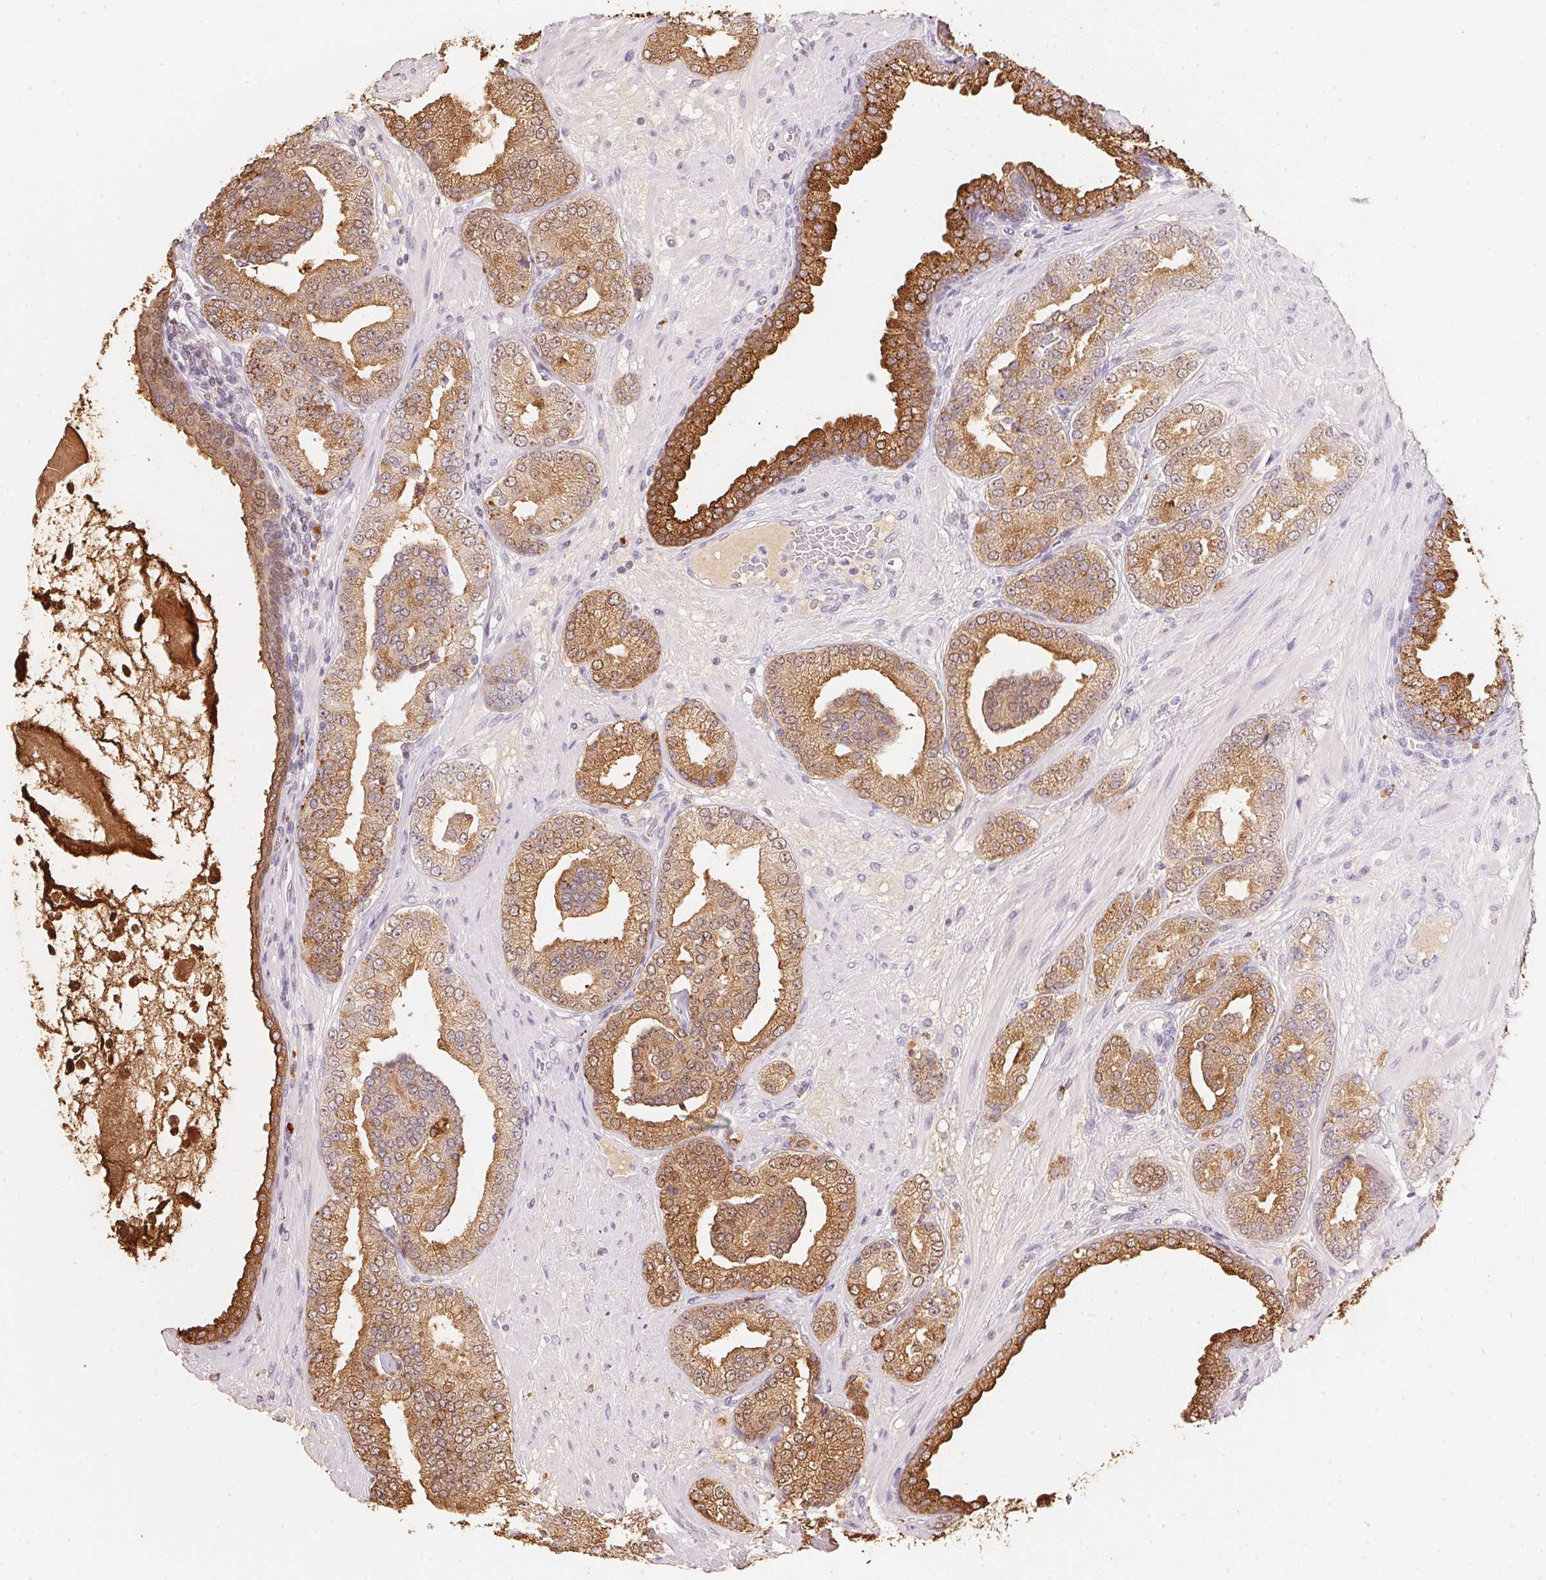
{"staining": {"intensity": "moderate", "quantity": ">75%", "location": "cytoplasmic/membranous"}, "tissue": "prostate cancer", "cell_type": "Tumor cells", "image_type": "cancer", "snomed": [{"axis": "morphology", "description": "Adenocarcinoma, High grade"}, {"axis": "topography", "description": "Prostate"}], "caption": "Moderate cytoplasmic/membranous staining for a protein is identified in approximately >75% of tumor cells of prostate cancer using immunohistochemistry.", "gene": "ACP3", "patient": {"sex": "male", "age": 62}}